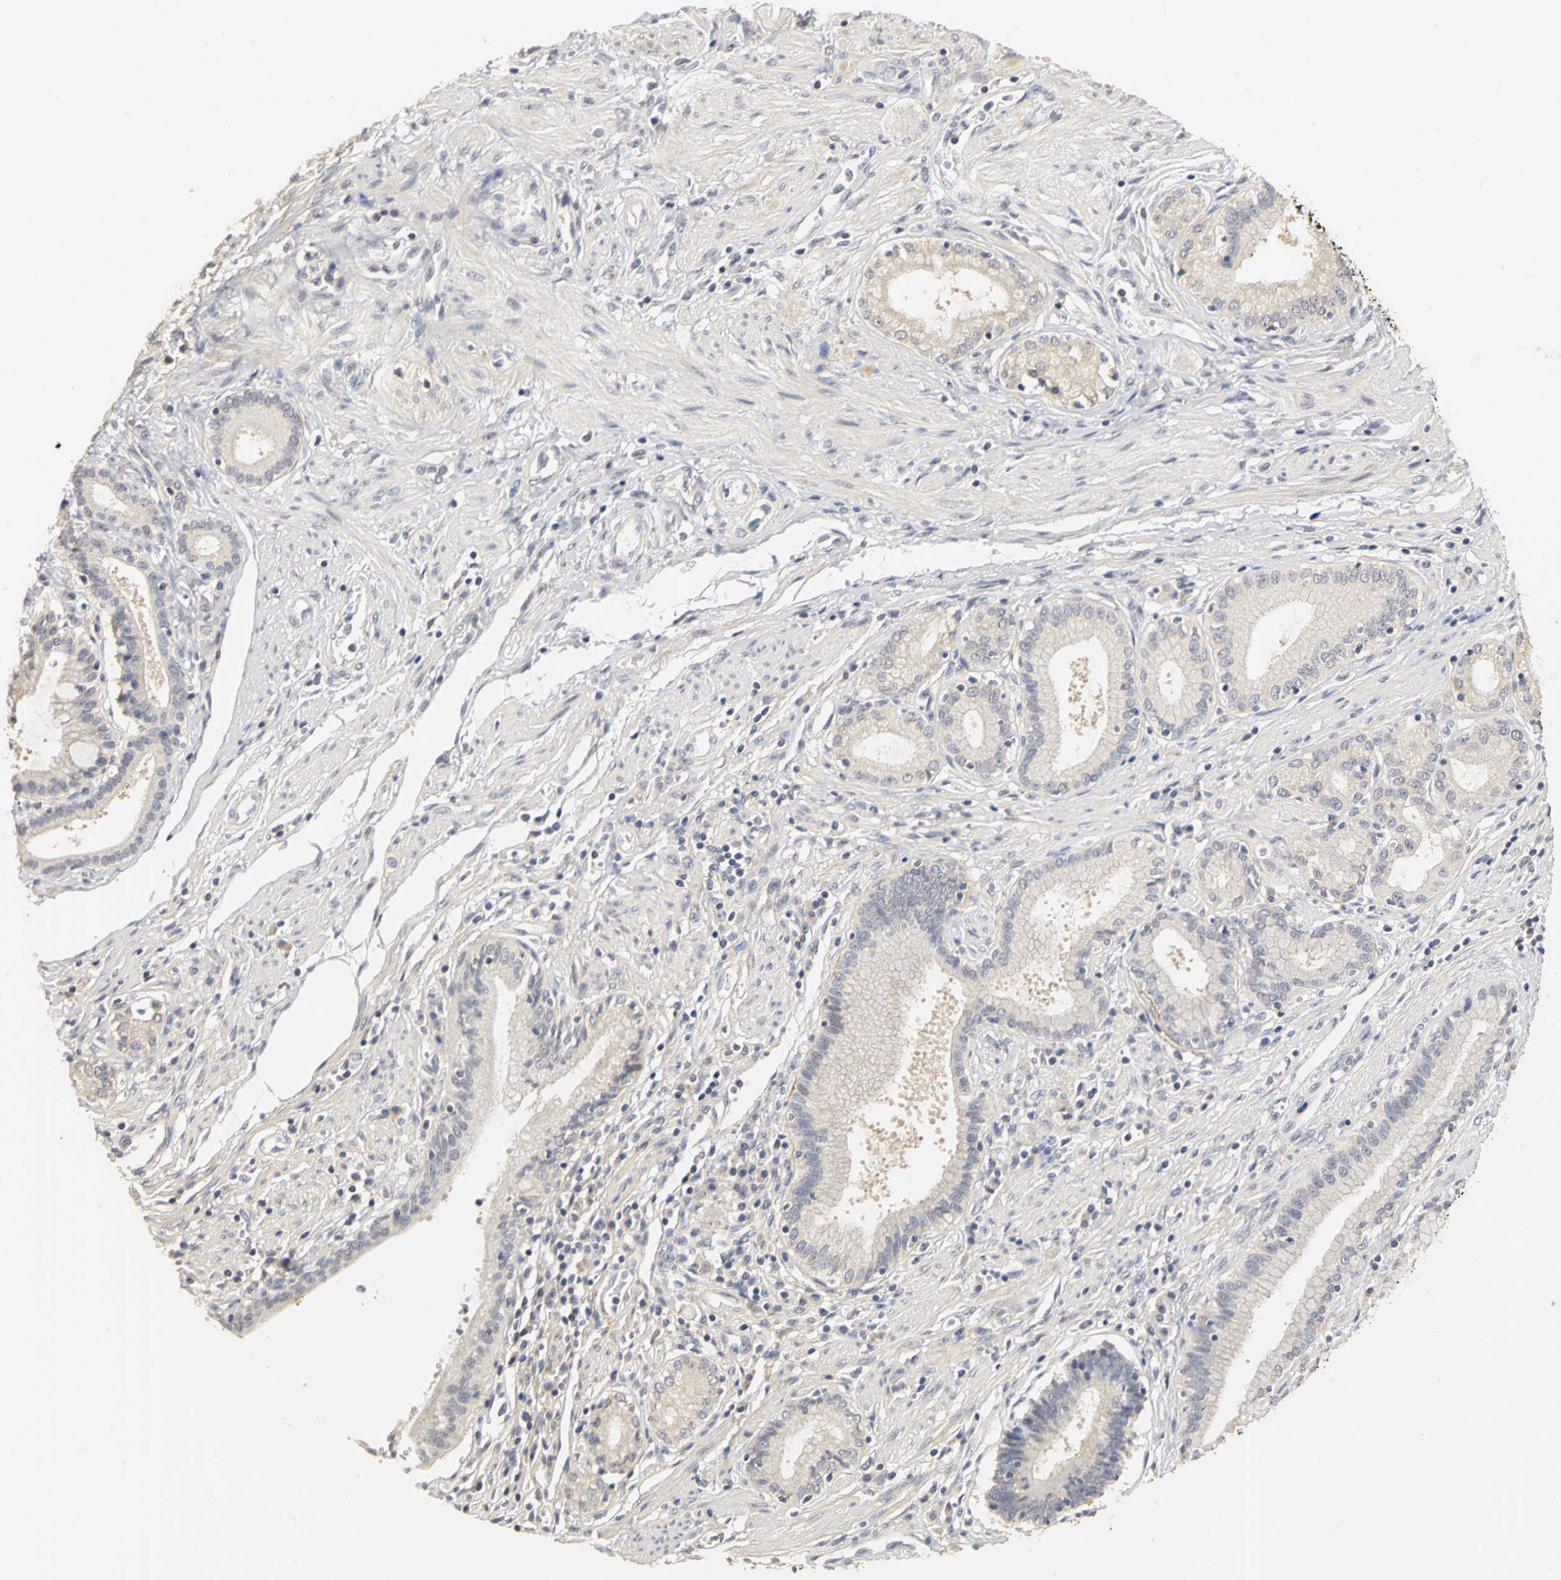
{"staining": {"intensity": "negative", "quantity": "none", "location": "none"}, "tissue": "pancreatic cancer", "cell_type": "Tumor cells", "image_type": "cancer", "snomed": [{"axis": "morphology", "description": "Adenocarcinoma, NOS"}, {"axis": "topography", "description": "Pancreas"}], "caption": "This is an immunohistochemistry histopathology image of pancreatic cancer. There is no positivity in tumor cells.", "gene": "PGR", "patient": {"sex": "female", "age": 48}}